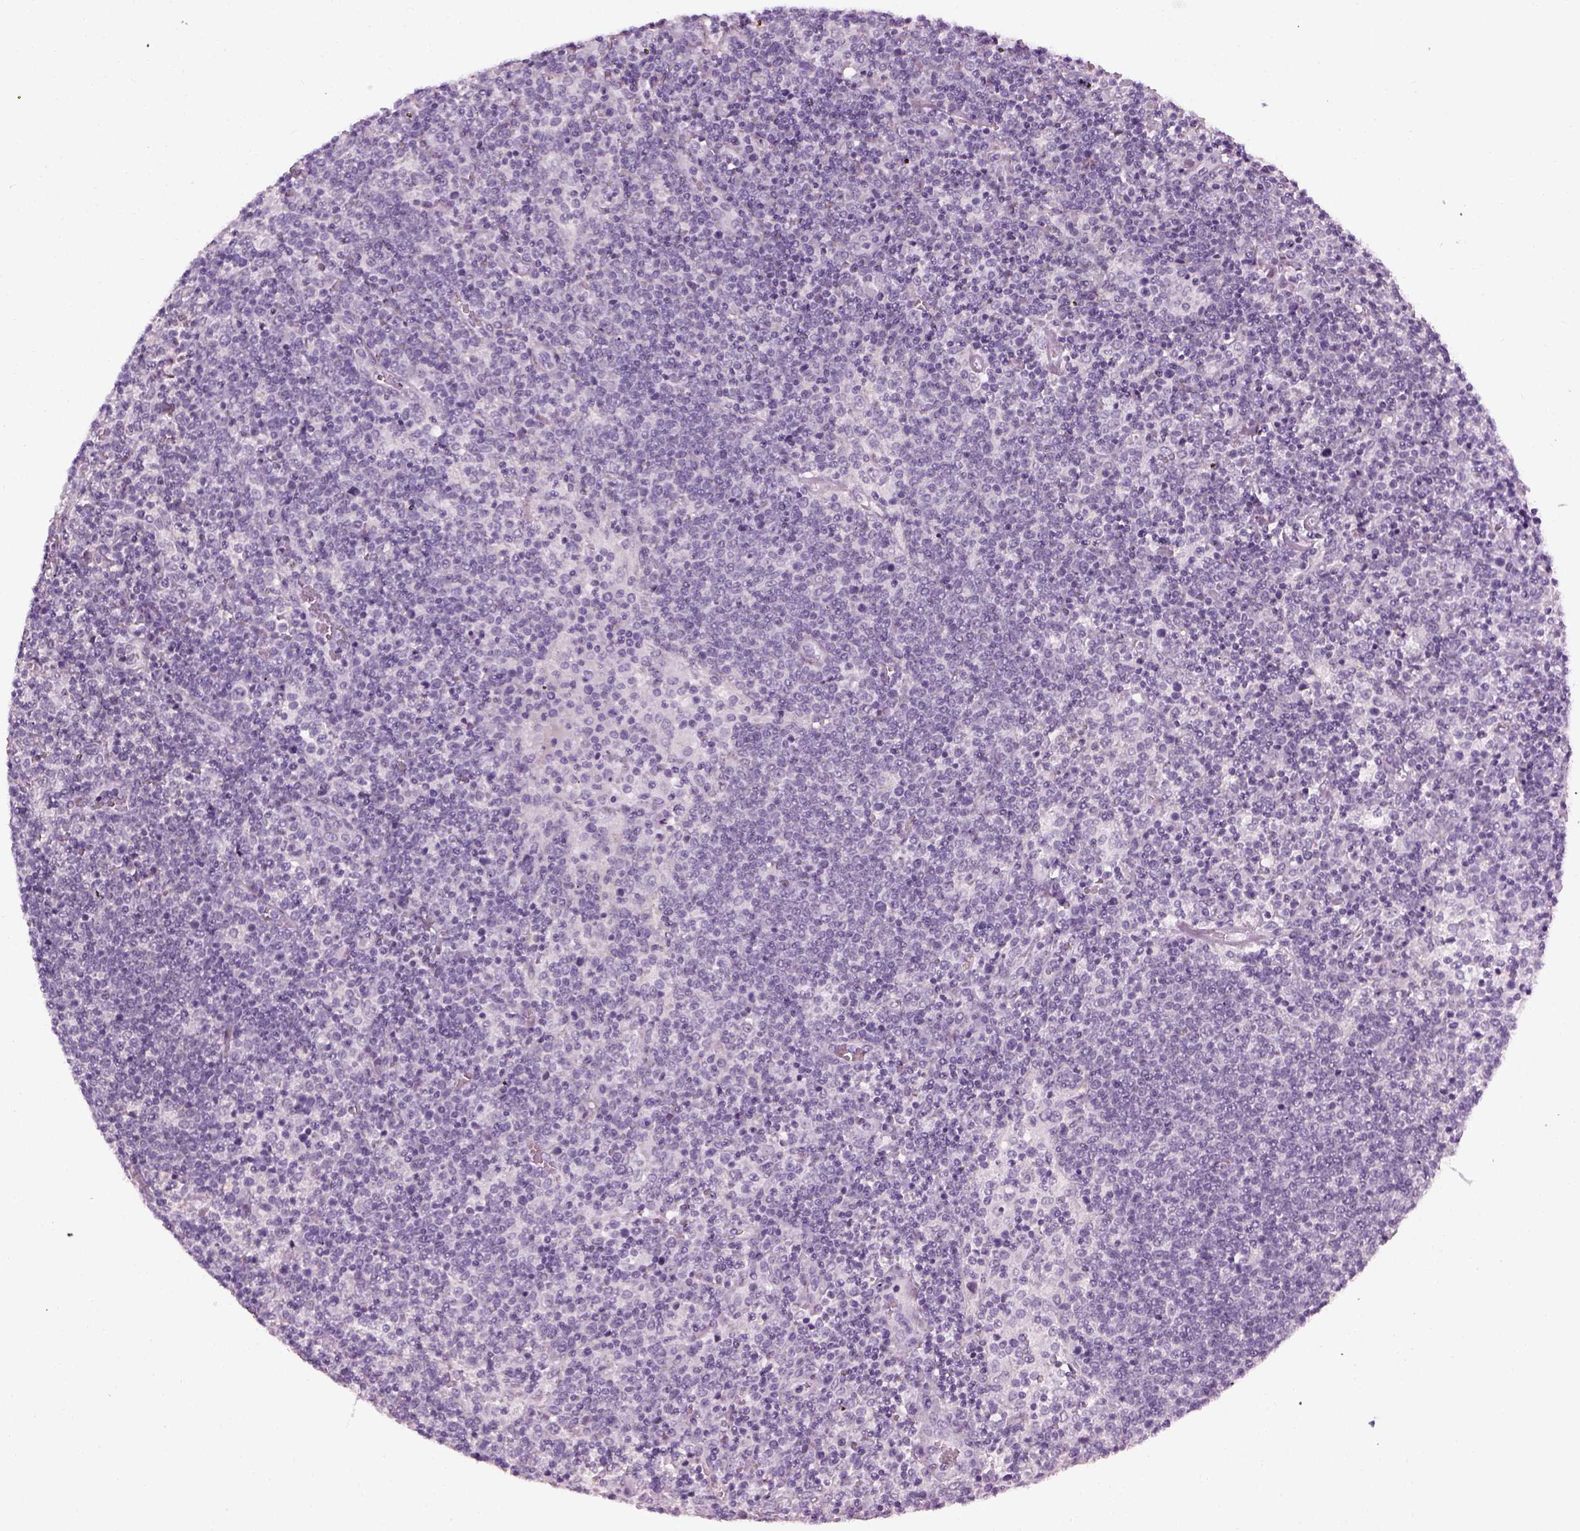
{"staining": {"intensity": "negative", "quantity": "none", "location": "none"}, "tissue": "lymphoma", "cell_type": "Tumor cells", "image_type": "cancer", "snomed": [{"axis": "morphology", "description": "Malignant lymphoma, non-Hodgkin's type, High grade"}, {"axis": "topography", "description": "Lymph node"}], "caption": "An image of lymphoma stained for a protein displays no brown staining in tumor cells.", "gene": "ADGRG2", "patient": {"sex": "male", "age": 61}}